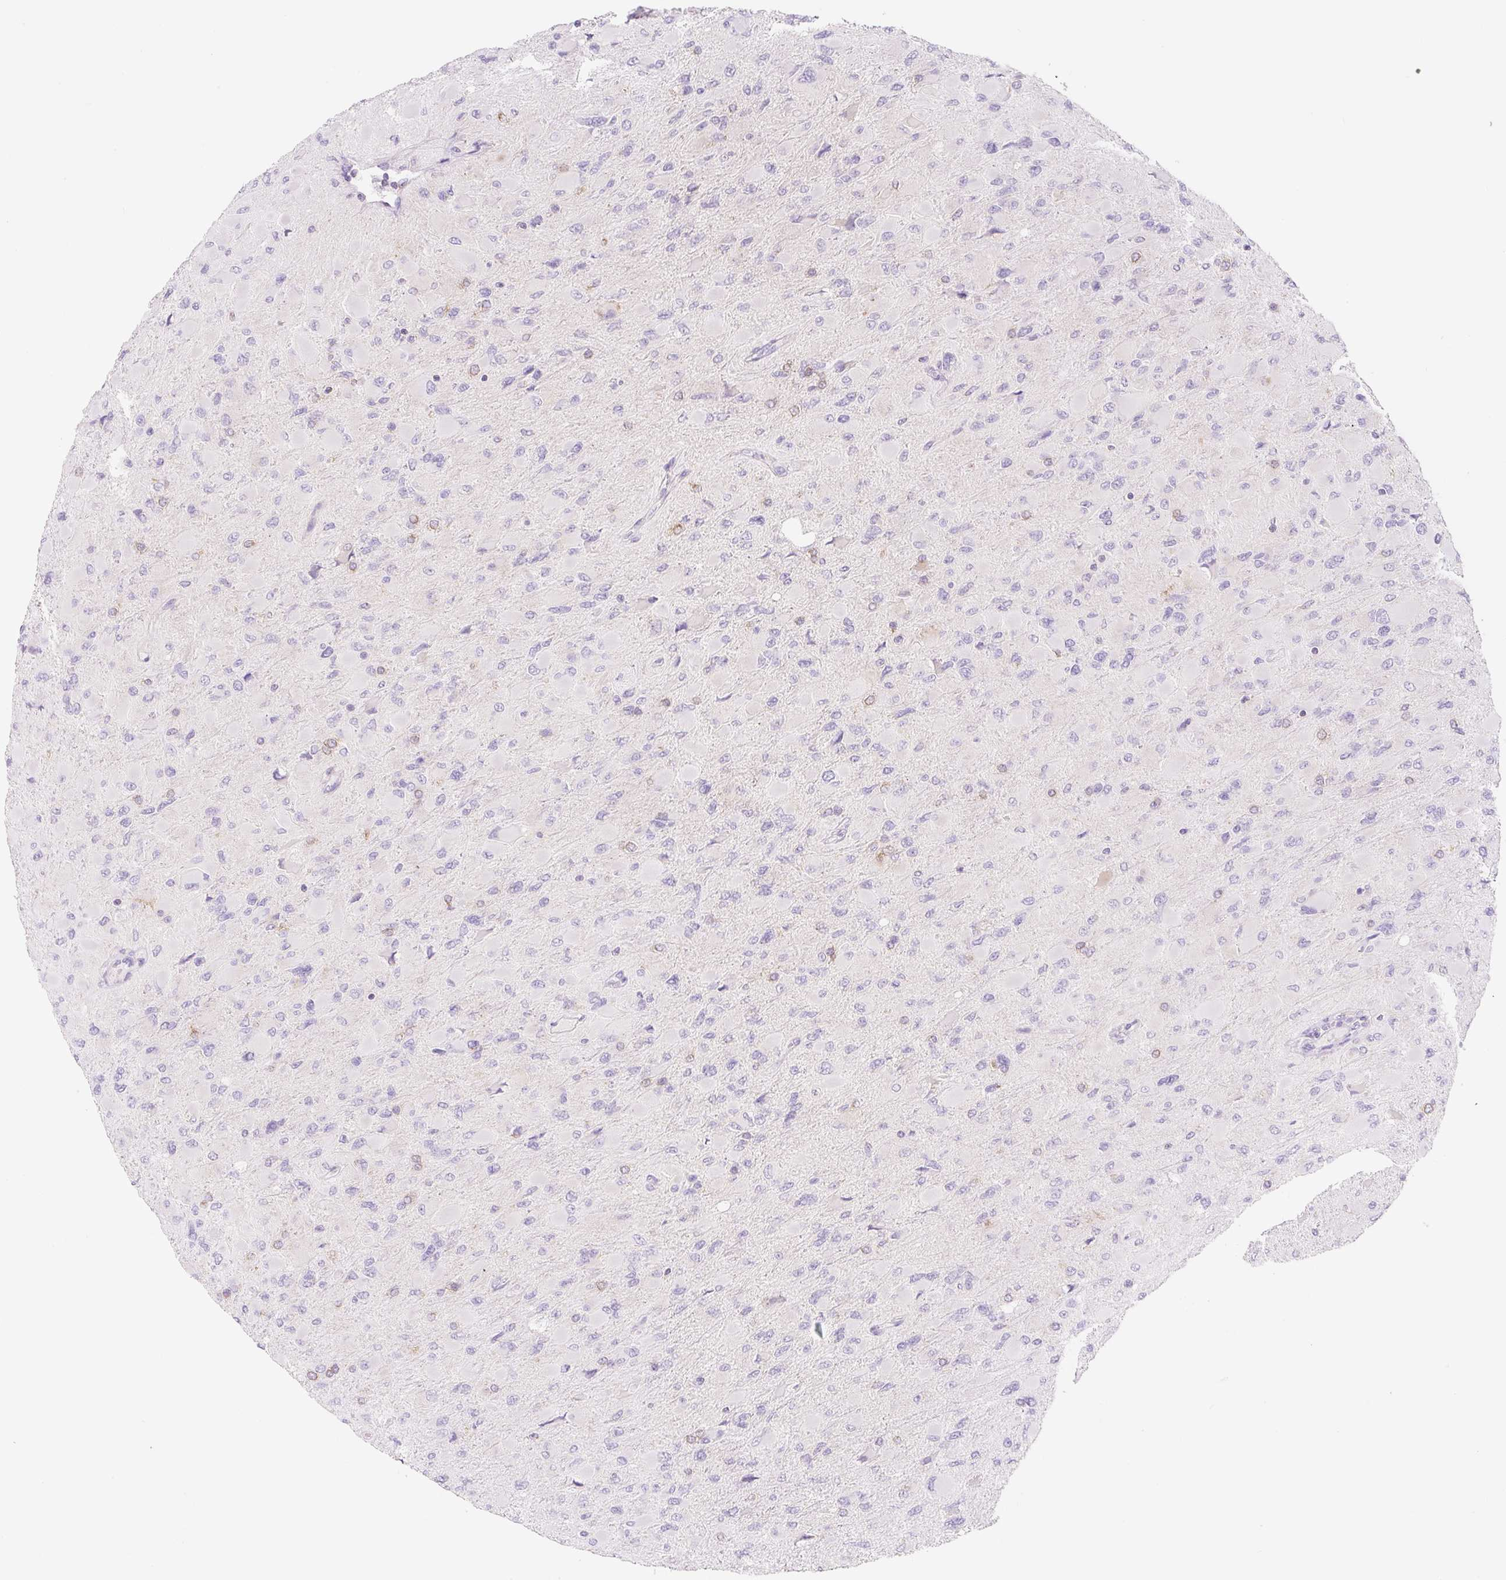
{"staining": {"intensity": "negative", "quantity": "none", "location": "none"}, "tissue": "glioma", "cell_type": "Tumor cells", "image_type": "cancer", "snomed": [{"axis": "morphology", "description": "Glioma, malignant, High grade"}, {"axis": "topography", "description": "Cerebral cortex"}], "caption": "High power microscopy micrograph of an IHC histopathology image of malignant high-grade glioma, revealing no significant expression in tumor cells. (DAB IHC, high magnification).", "gene": "FOCAD", "patient": {"sex": "female", "age": 36}}